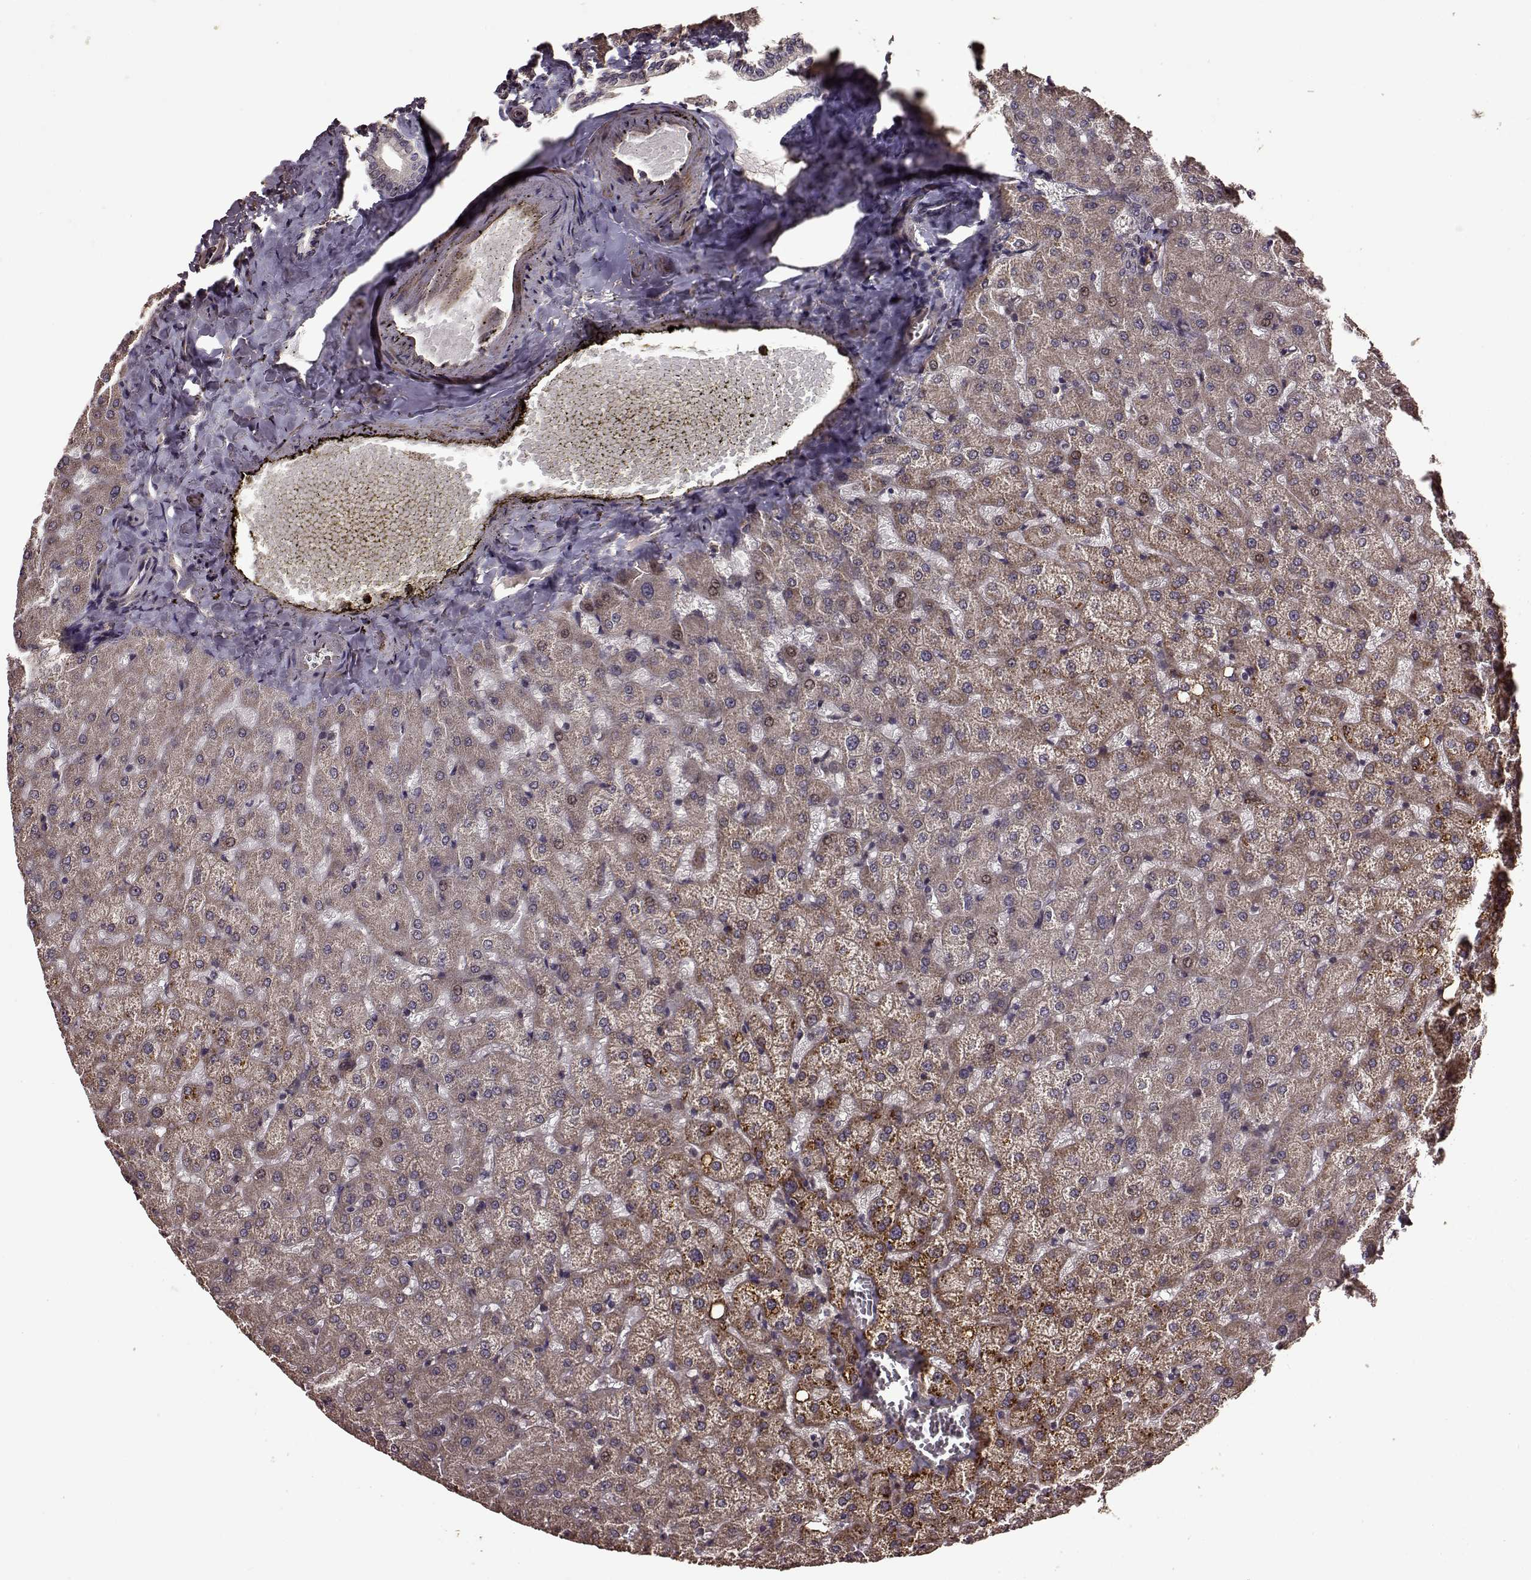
{"staining": {"intensity": "negative", "quantity": "none", "location": "none"}, "tissue": "liver", "cell_type": "Cholangiocytes", "image_type": "normal", "snomed": [{"axis": "morphology", "description": "Normal tissue, NOS"}, {"axis": "topography", "description": "Liver"}], "caption": "This is an immunohistochemistry photomicrograph of benign liver. There is no staining in cholangiocytes.", "gene": "FBXW11", "patient": {"sex": "female", "age": 50}}